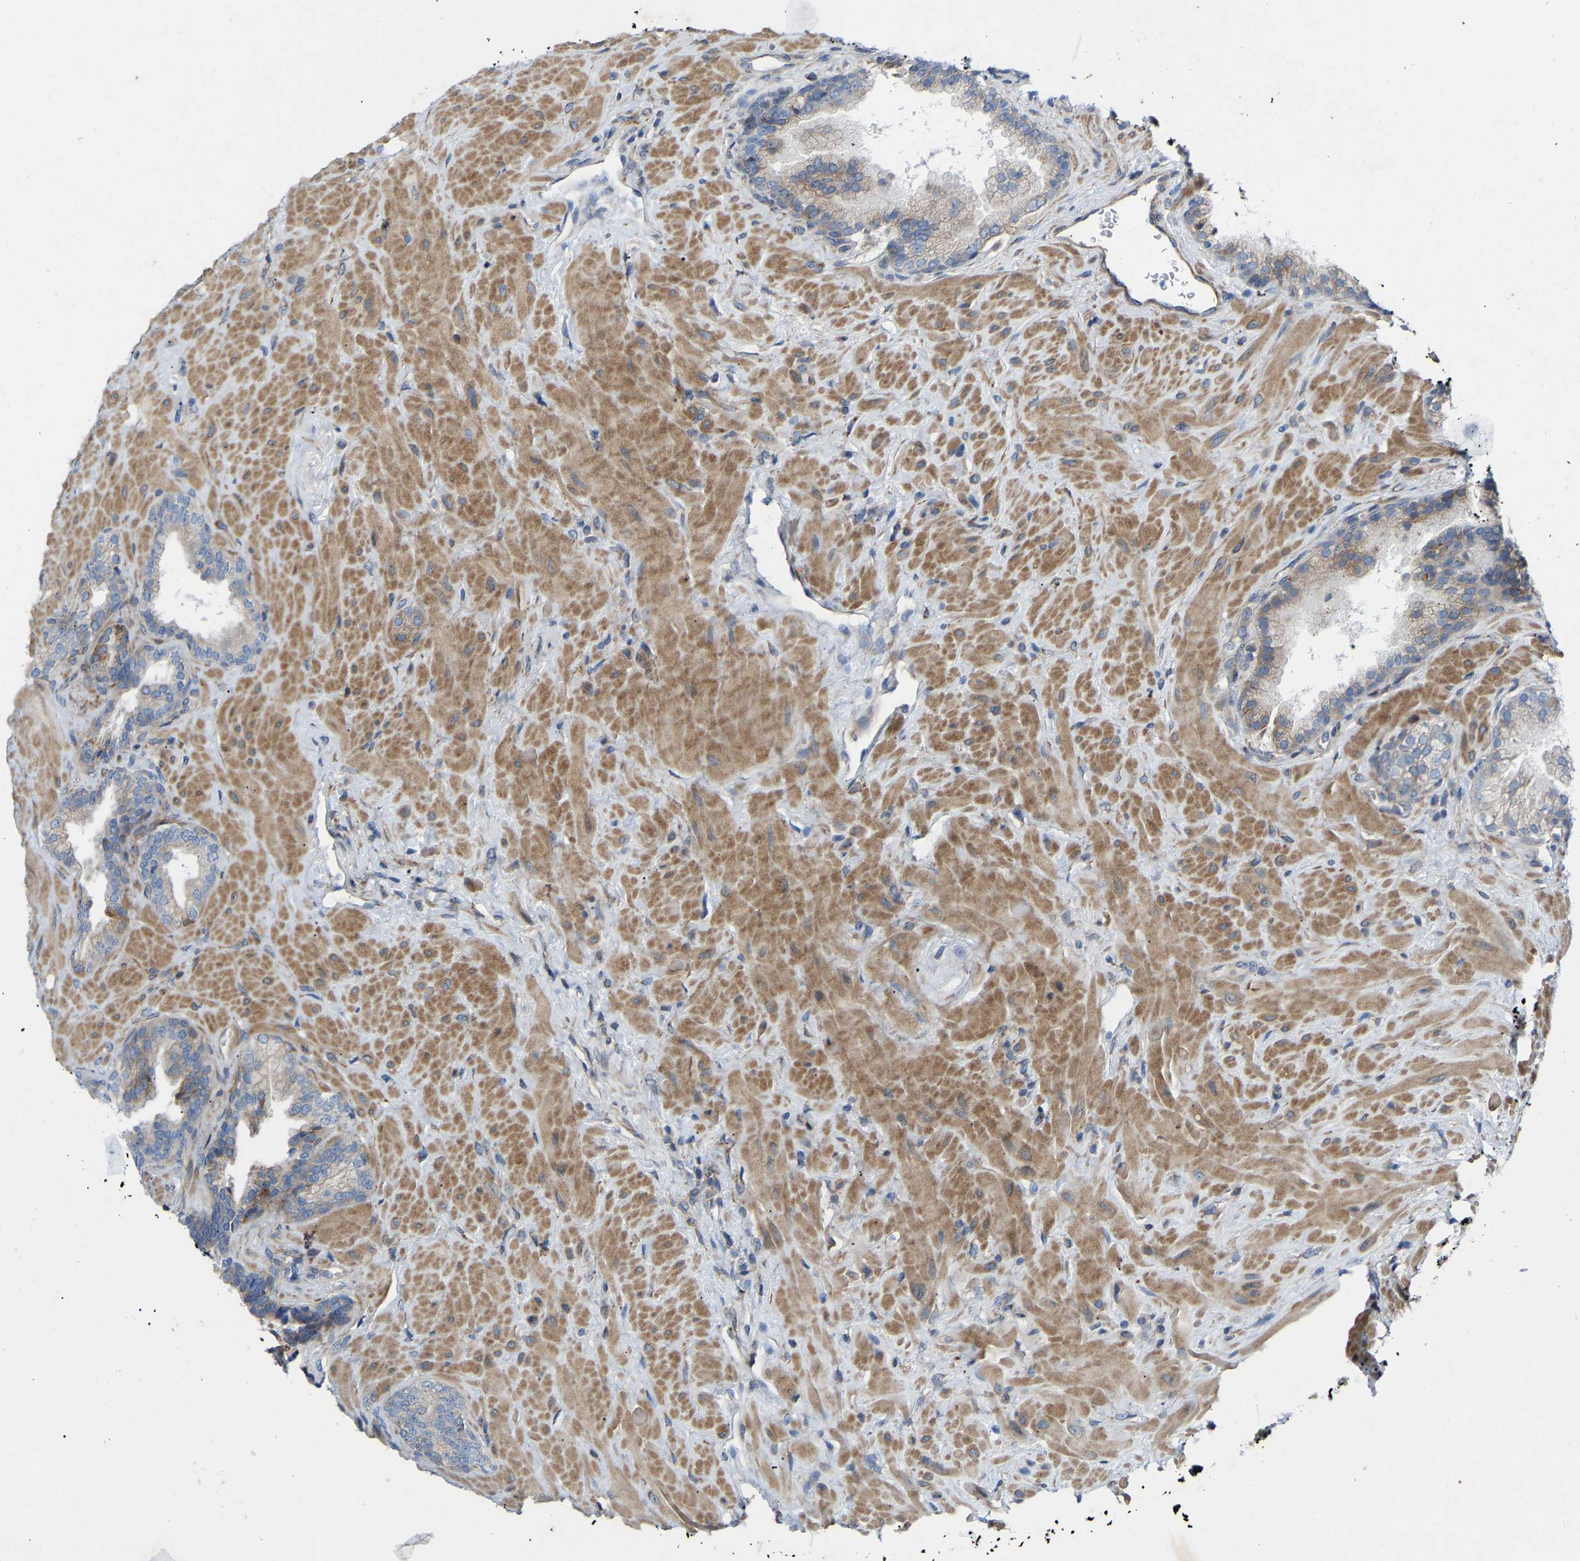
{"staining": {"intensity": "weak", "quantity": "<25%", "location": "cytoplasmic/membranous"}, "tissue": "prostate cancer", "cell_type": "Tumor cells", "image_type": "cancer", "snomed": [{"axis": "morphology", "description": "Adenocarcinoma, Low grade"}, {"axis": "topography", "description": "Prostate"}], "caption": "The photomicrograph displays no staining of tumor cells in adenocarcinoma (low-grade) (prostate). (DAB (3,3'-diaminobenzidine) immunohistochemistry, high magnification).", "gene": "TOR1B", "patient": {"sex": "male", "age": 71}}